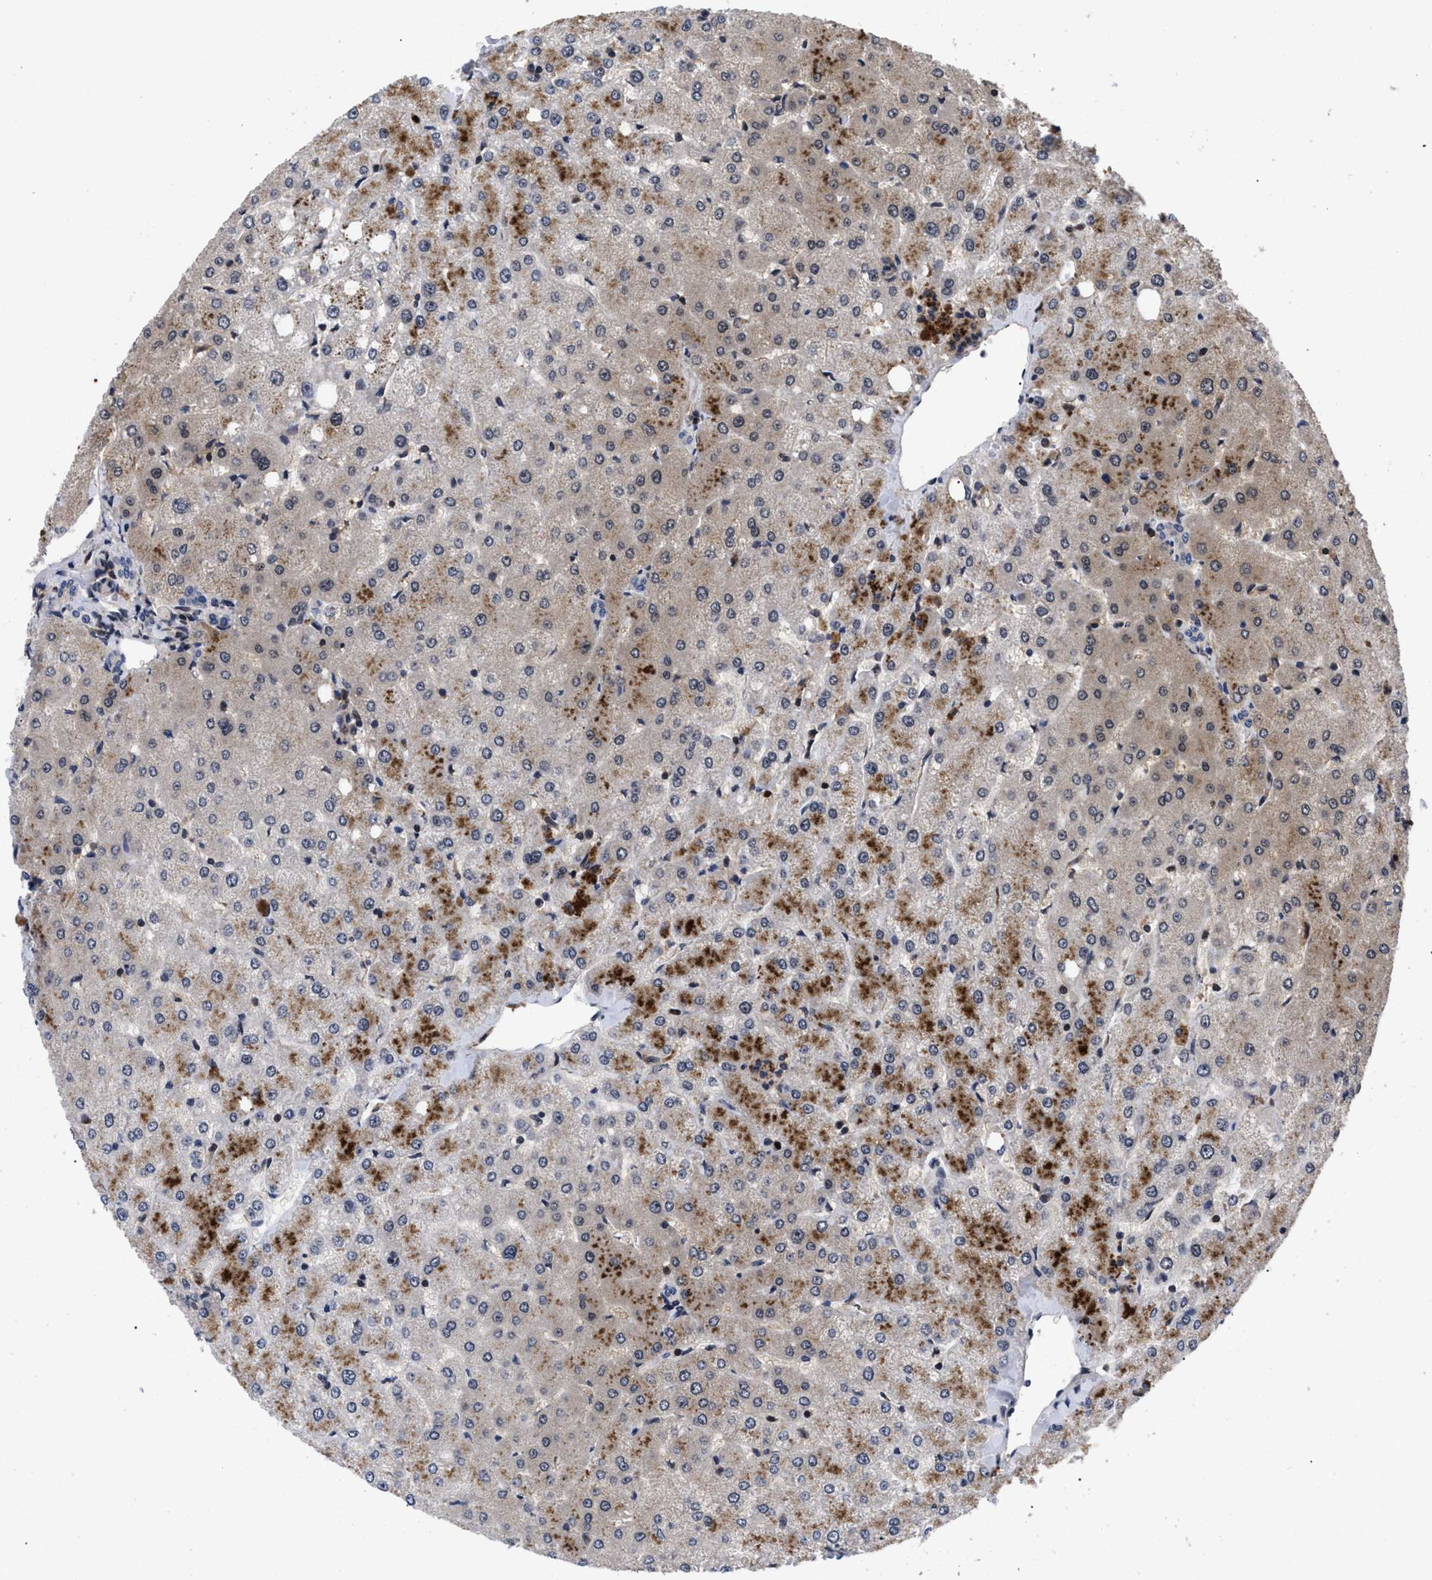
{"staining": {"intensity": "negative", "quantity": "none", "location": "none"}, "tissue": "liver", "cell_type": "Cholangiocytes", "image_type": "normal", "snomed": [{"axis": "morphology", "description": "Normal tissue, NOS"}, {"axis": "topography", "description": "Liver"}], "caption": "Protein analysis of benign liver shows no significant positivity in cholangiocytes. Brightfield microscopy of IHC stained with DAB (3,3'-diaminobenzidine) (brown) and hematoxylin (blue), captured at high magnification.", "gene": "FAM200A", "patient": {"sex": "female", "age": 54}}